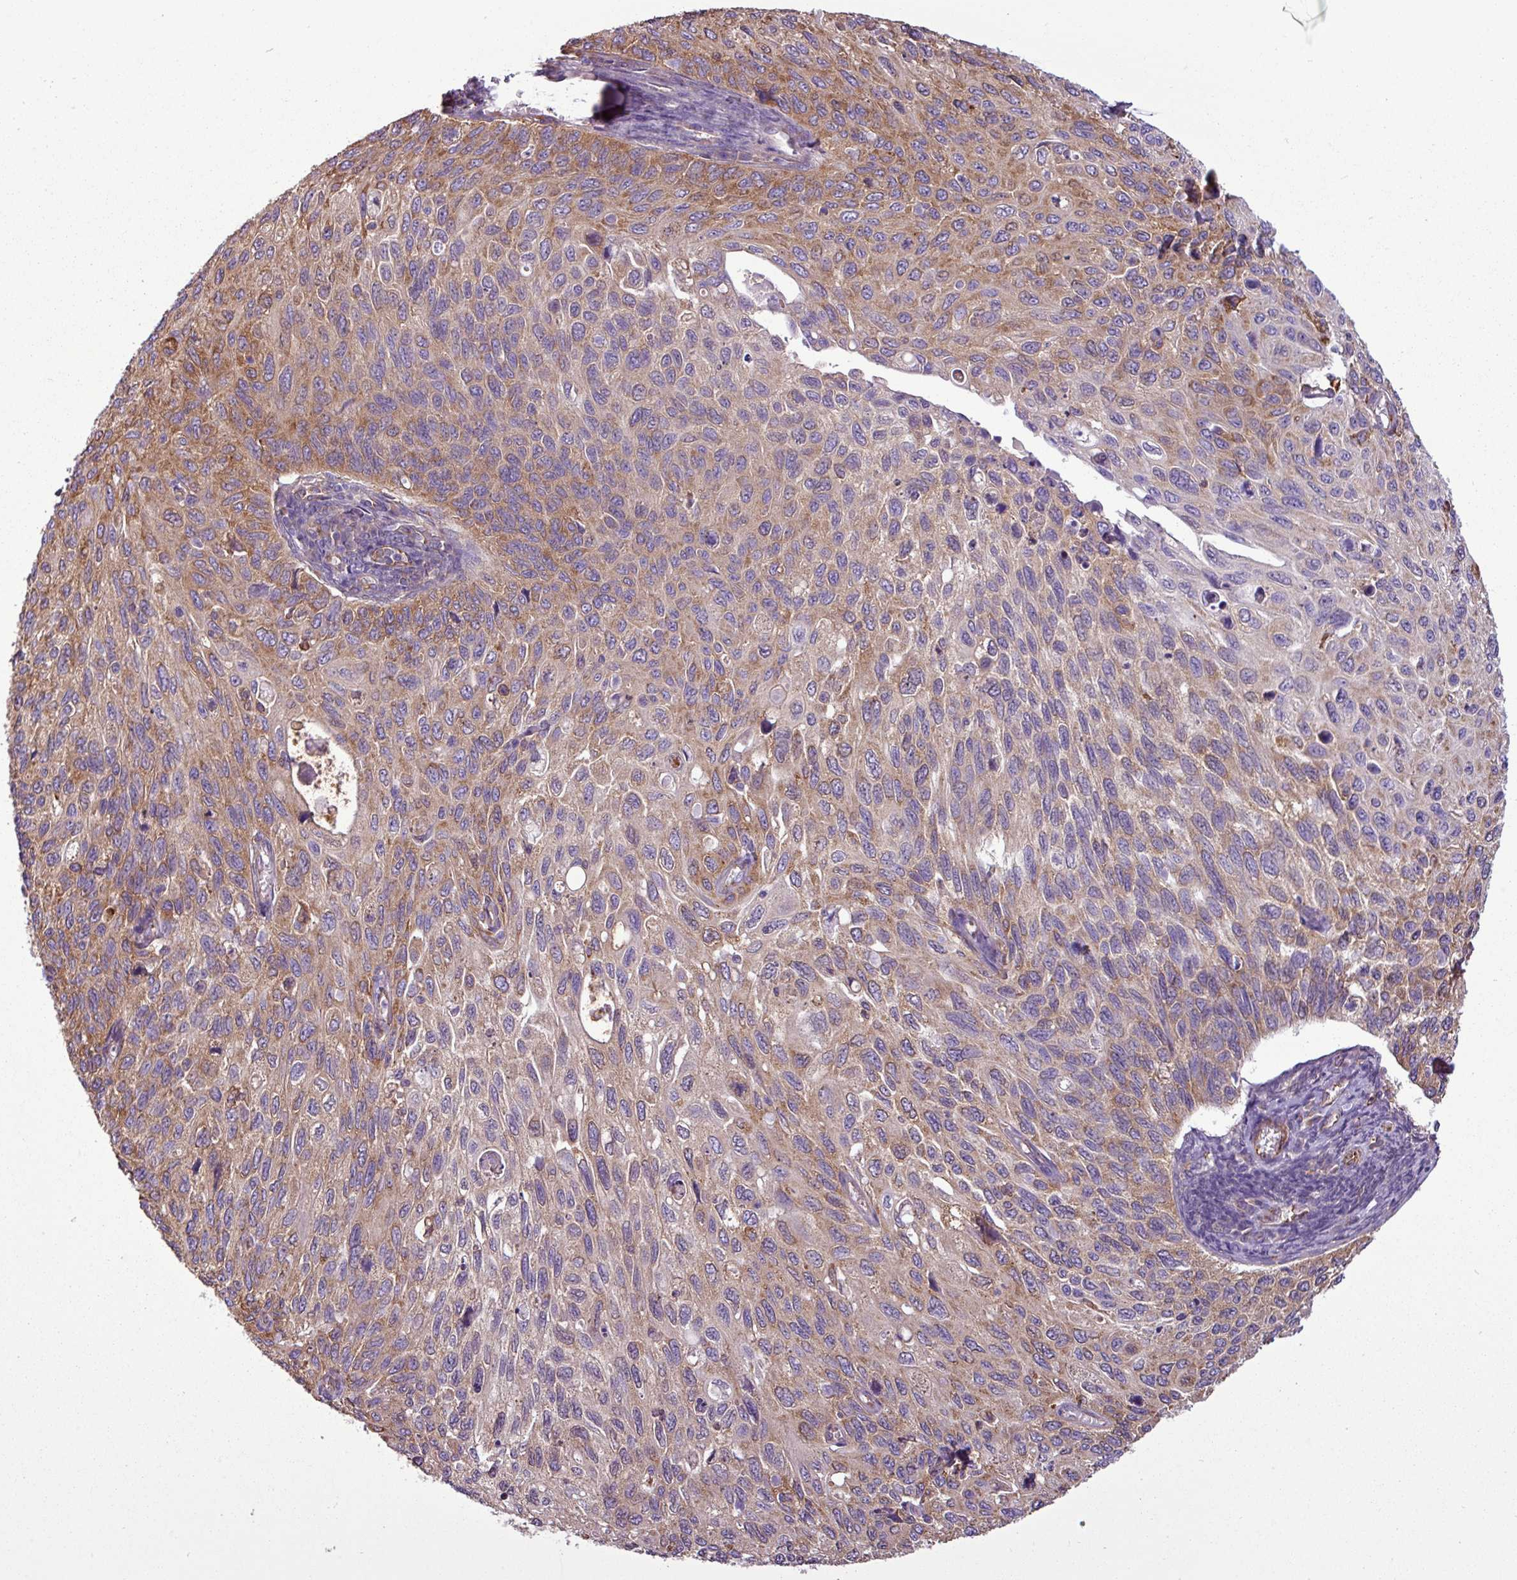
{"staining": {"intensity": "moderate", "quantity": "25%-75%", "location": "cytoplasmic/membranous"}, "tissue": "cervical cancer", "cell_type": "Tumor cells", "image_type": "cancer", "snomed": [{"axis": "morphology", "description": "Squamous cell carcinoma, NOS"}, {"axis": "topography", "description": "Cervix"}], "caption": "An immunohistochemistry histopathology image of neoplastic tissue is shown. Protein staining in brown labels moderate cytoplasmic/membranous positivity in cervical squamous cell carcinoma within tumor cells.", "gene": "PACSIN2", "patient": {"sex": "female", "age": 70}}